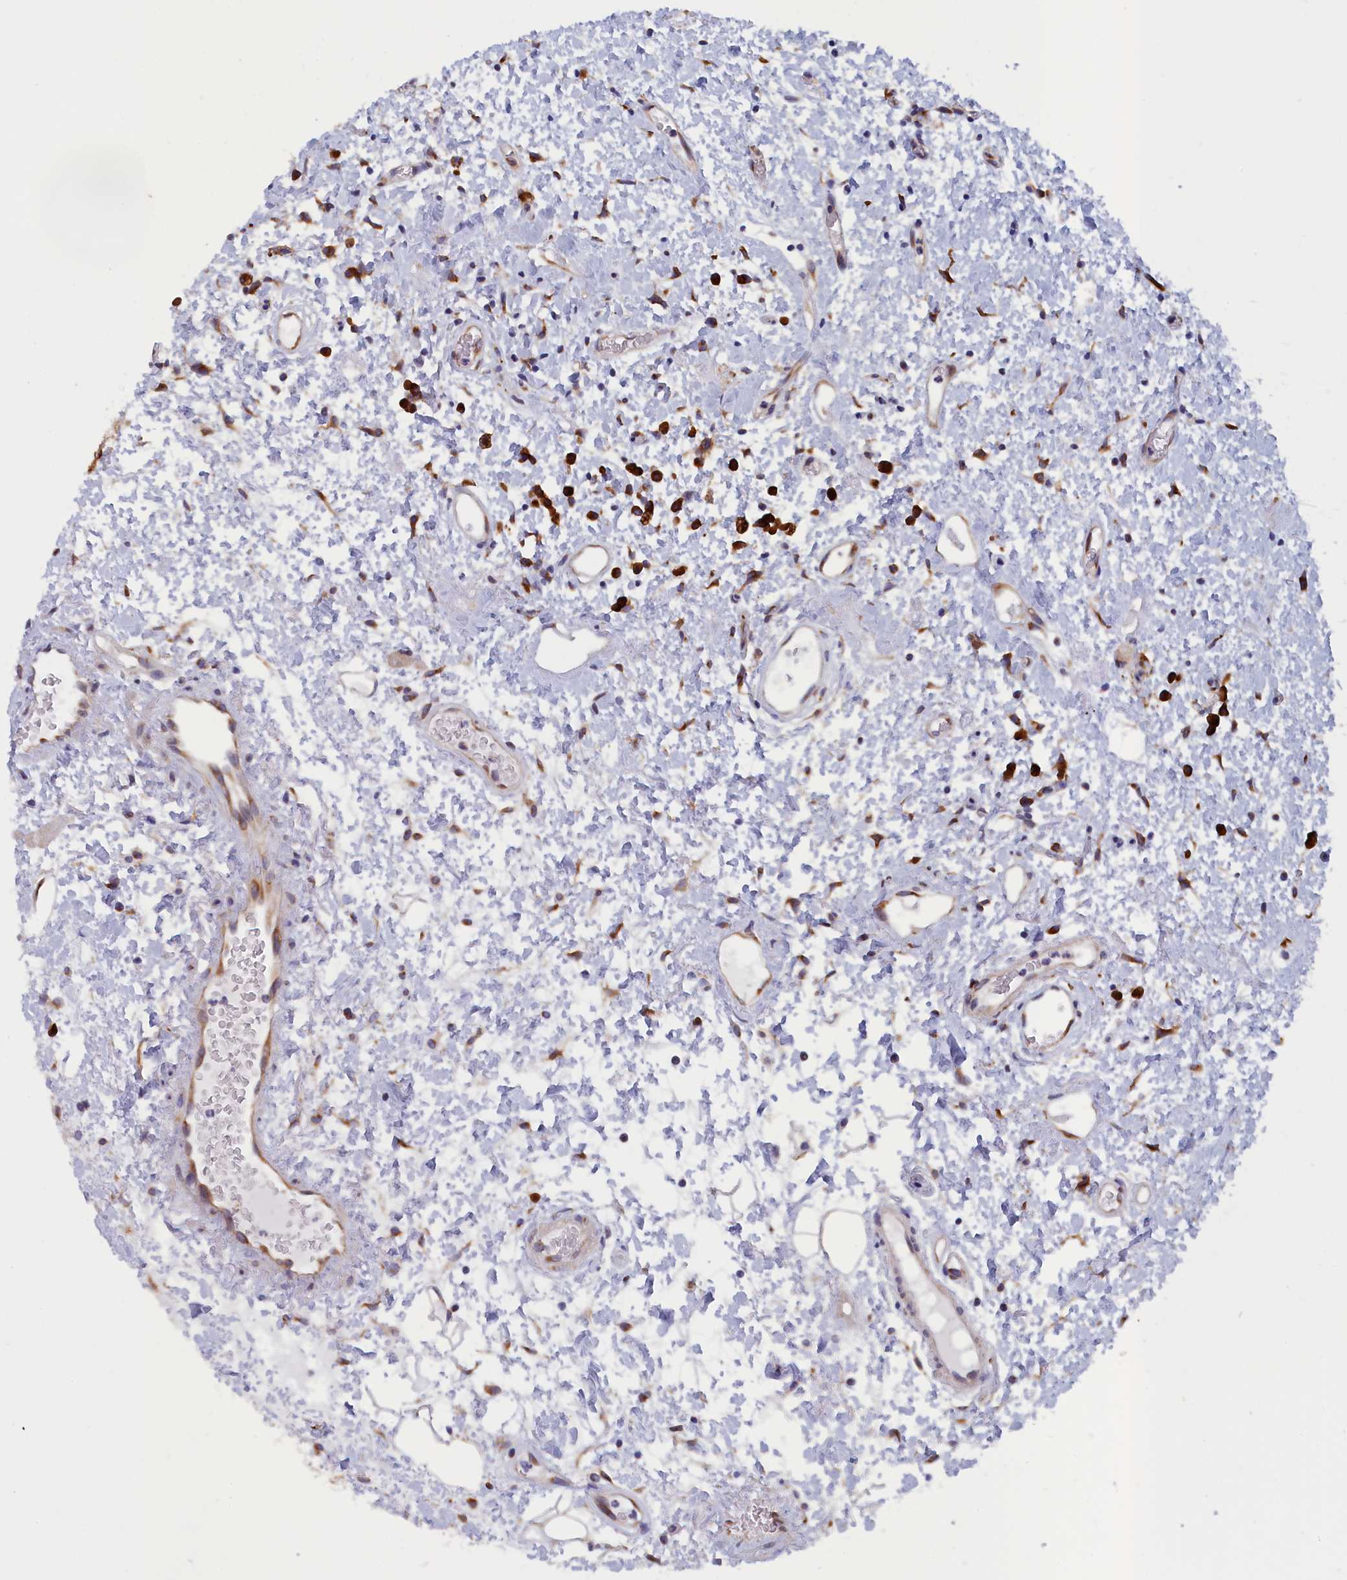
{"staining": {"intensity": "weak", "quantity": ">75%", "location": "cytoplasmic/membranous"}, "tissue": "oral mucosa", "cell_type": "Squamous epithelial cells", "image_type": "normal", "snomed": [{"axis": "morphology", "description": "Normal tissue, NOS"}, {"axis": "topography", "description": "Oral tissue"}], "caption": "Immunohistochemistry micrograph of unremarkable oral mucosa: human oral mucosa stained using IHC demonstrates low levels of weak protein expression localized specifically in the cytoplasmic/membranous of squamous epithelial cells, appearing as a cytoplasmic/membranous brown color.", "gene": "CCDC68", "patient": {"sex": "female", "age": 76}}